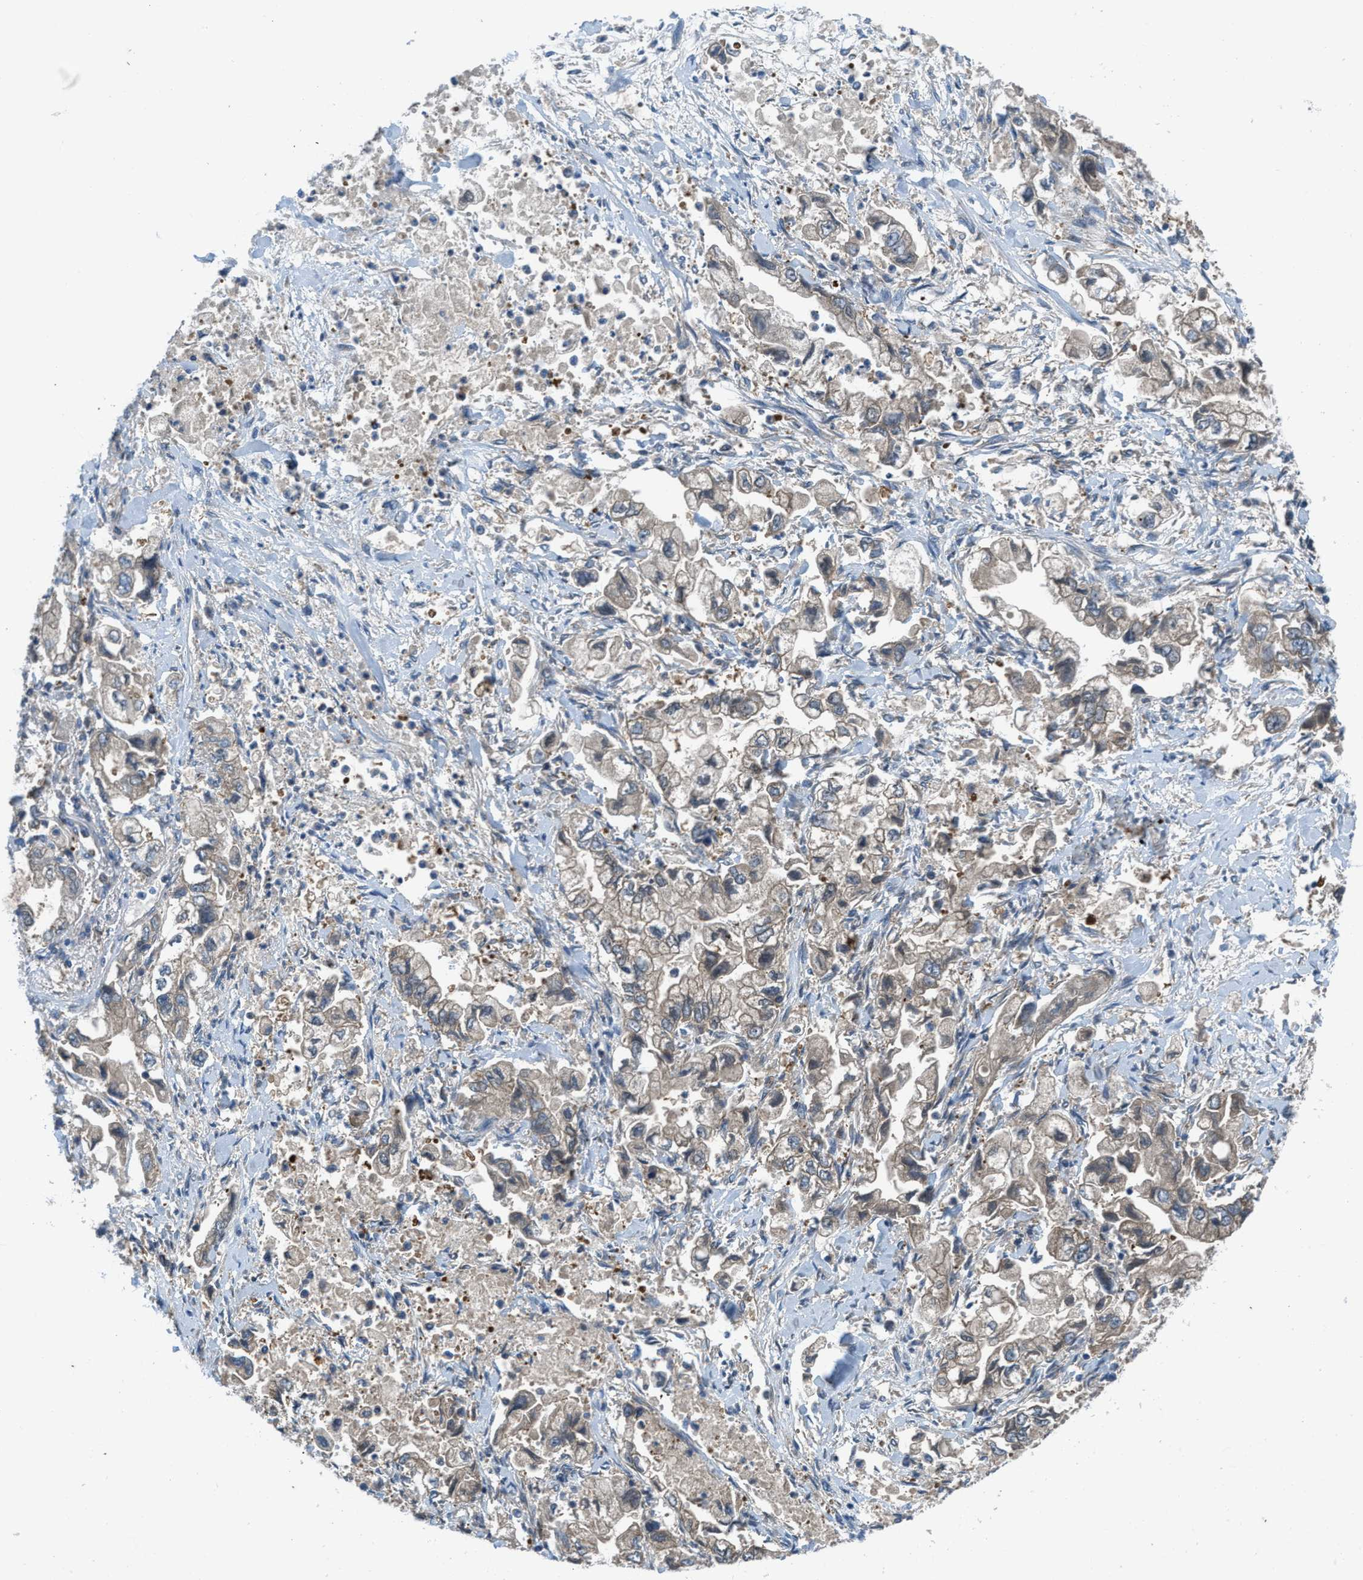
{"staining": {"intensity": "weak", "quantity": ">75%", "location": "cytoplasmic/membranous"}, "tissue": "stomach cancer", "cell_type": "Tumor cells", "image_type": "cancer", "snomed": [{"axis": "morphology", "description": "Normal tissue, NOS"}, {"axis": "morphology", "description": "Adenocarcinoma, NOS"}, {"axis": "topography", "description": "Stomach"}], "caption": "Immunohistochemical staining of stomach cancer exhibits low levels of weak cytoplasmic/membranous protein positivity in about >75% of tumor cells.", "gene": "BAZ2B", "patient": {"sex": "male", "age": 62}}